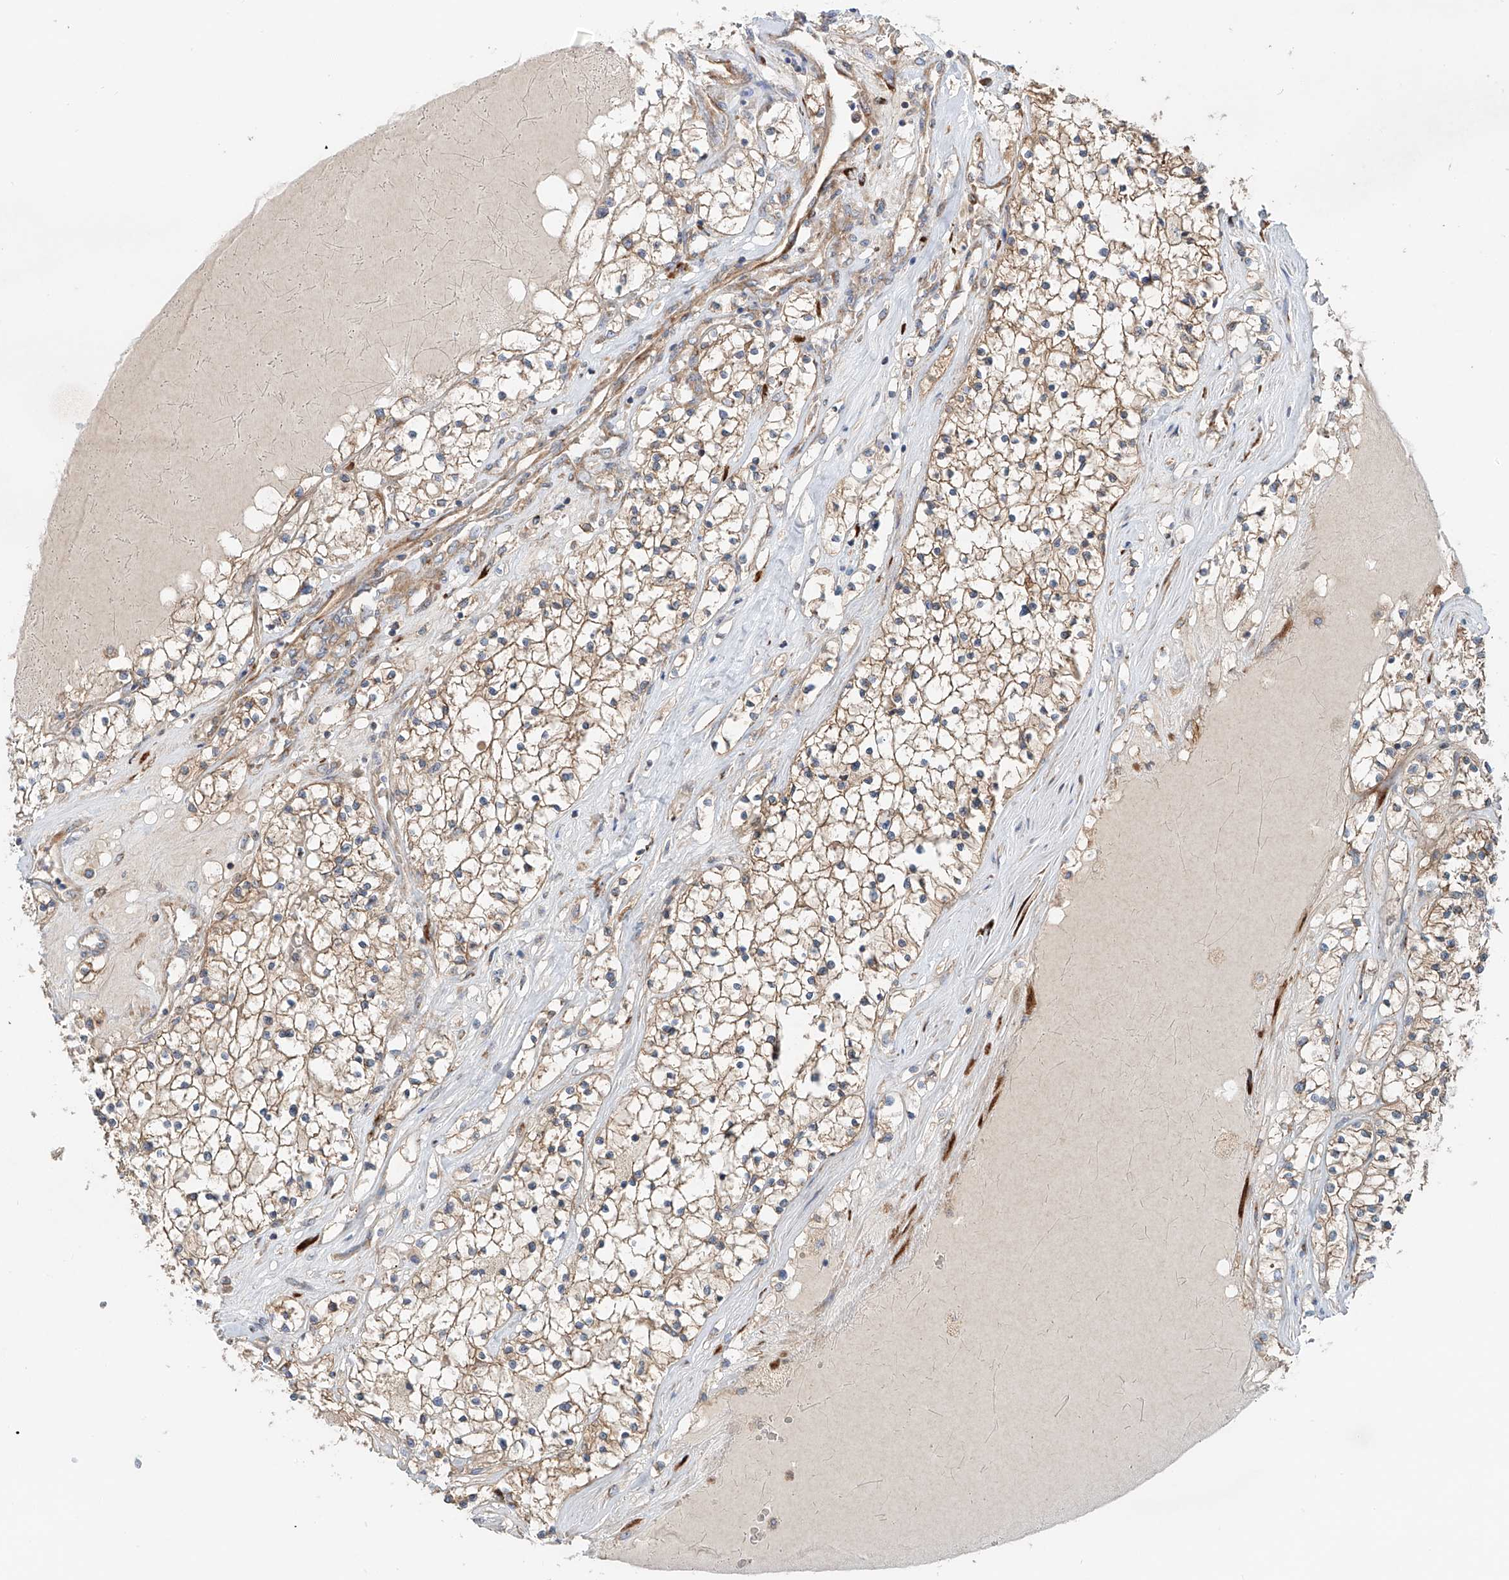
{"staining": {"intensity": "moderate", "quantity": "25%-75%", "location": "cytoplasmic/membranous"}, "tissue": "renal cancer", "cell_type": "Tumor cells", "image_type": "cancer", "snomed": [{"axis": "morphology", "description": "Normal tissue, NOS"}, {"axis": "morphology", "description": "Adenocarcinoma, NOS"}, {"axis": "topography", "description": "Kidney"}], "caption": "This is a photomicrograph of IHC staining of renal adenocarcinoma, which shows moderate staining in the cytoplasmic/membranous of tumor cells.", "gene": "SNAP29", "patient": {"sex": "male", "age": 68}}